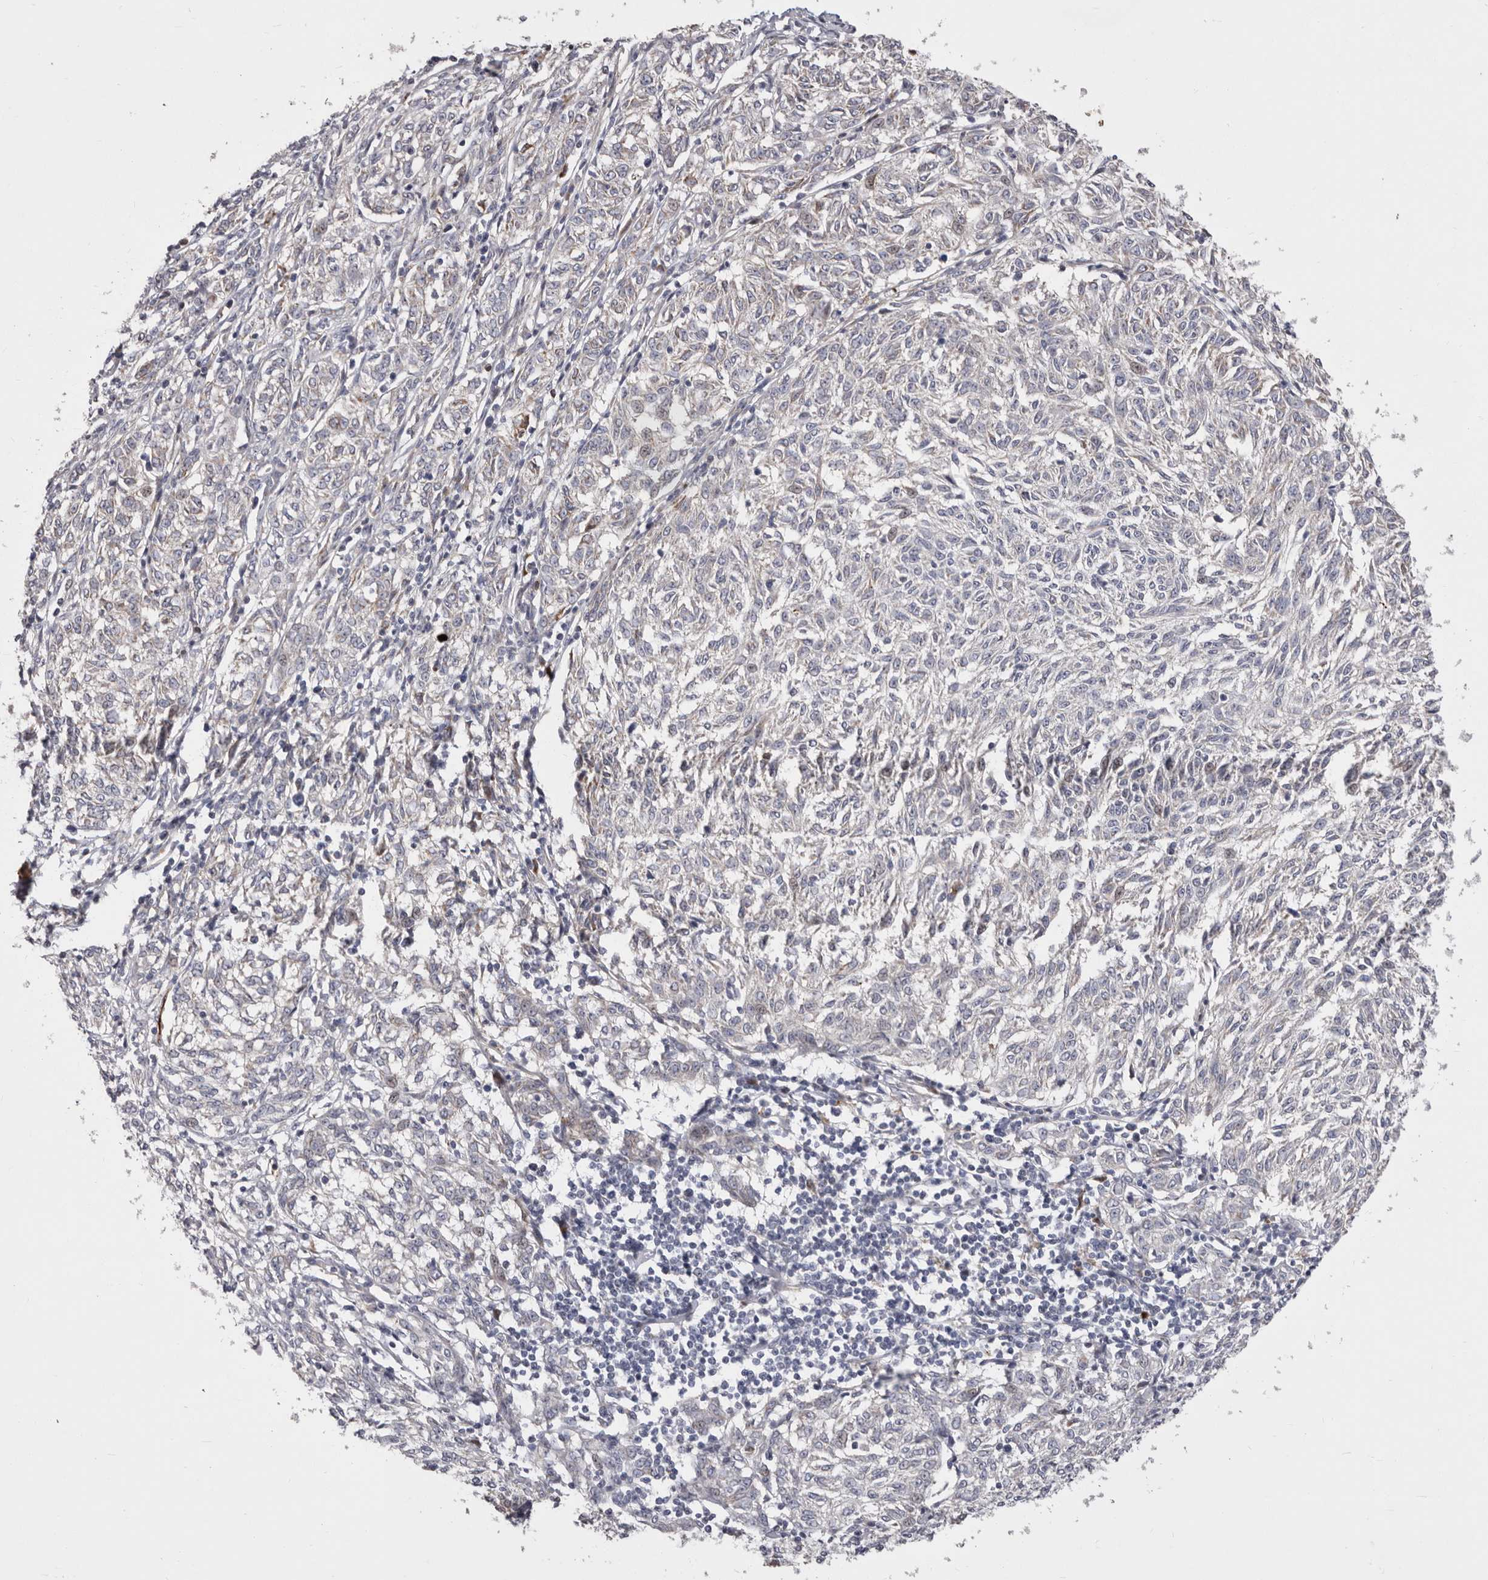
{"staining": {"intensity": "negative", "quantity": "none", "location": "none"}, "tissue": "melanoma", "cell_type": "Tumor cells", "image_type": "cancer", "snomed": [{"axis": "morphology", "description": "Malignant melanoma, NOS"}, {"axis": "topography", "description": "Skin"}], "caption": "Immunohistochemical staining of human malignant melanoma exhibits no significant positivity in tumor cells.", "gene": "NUBPL", "patient": {"sex": "female", "age": 72}}